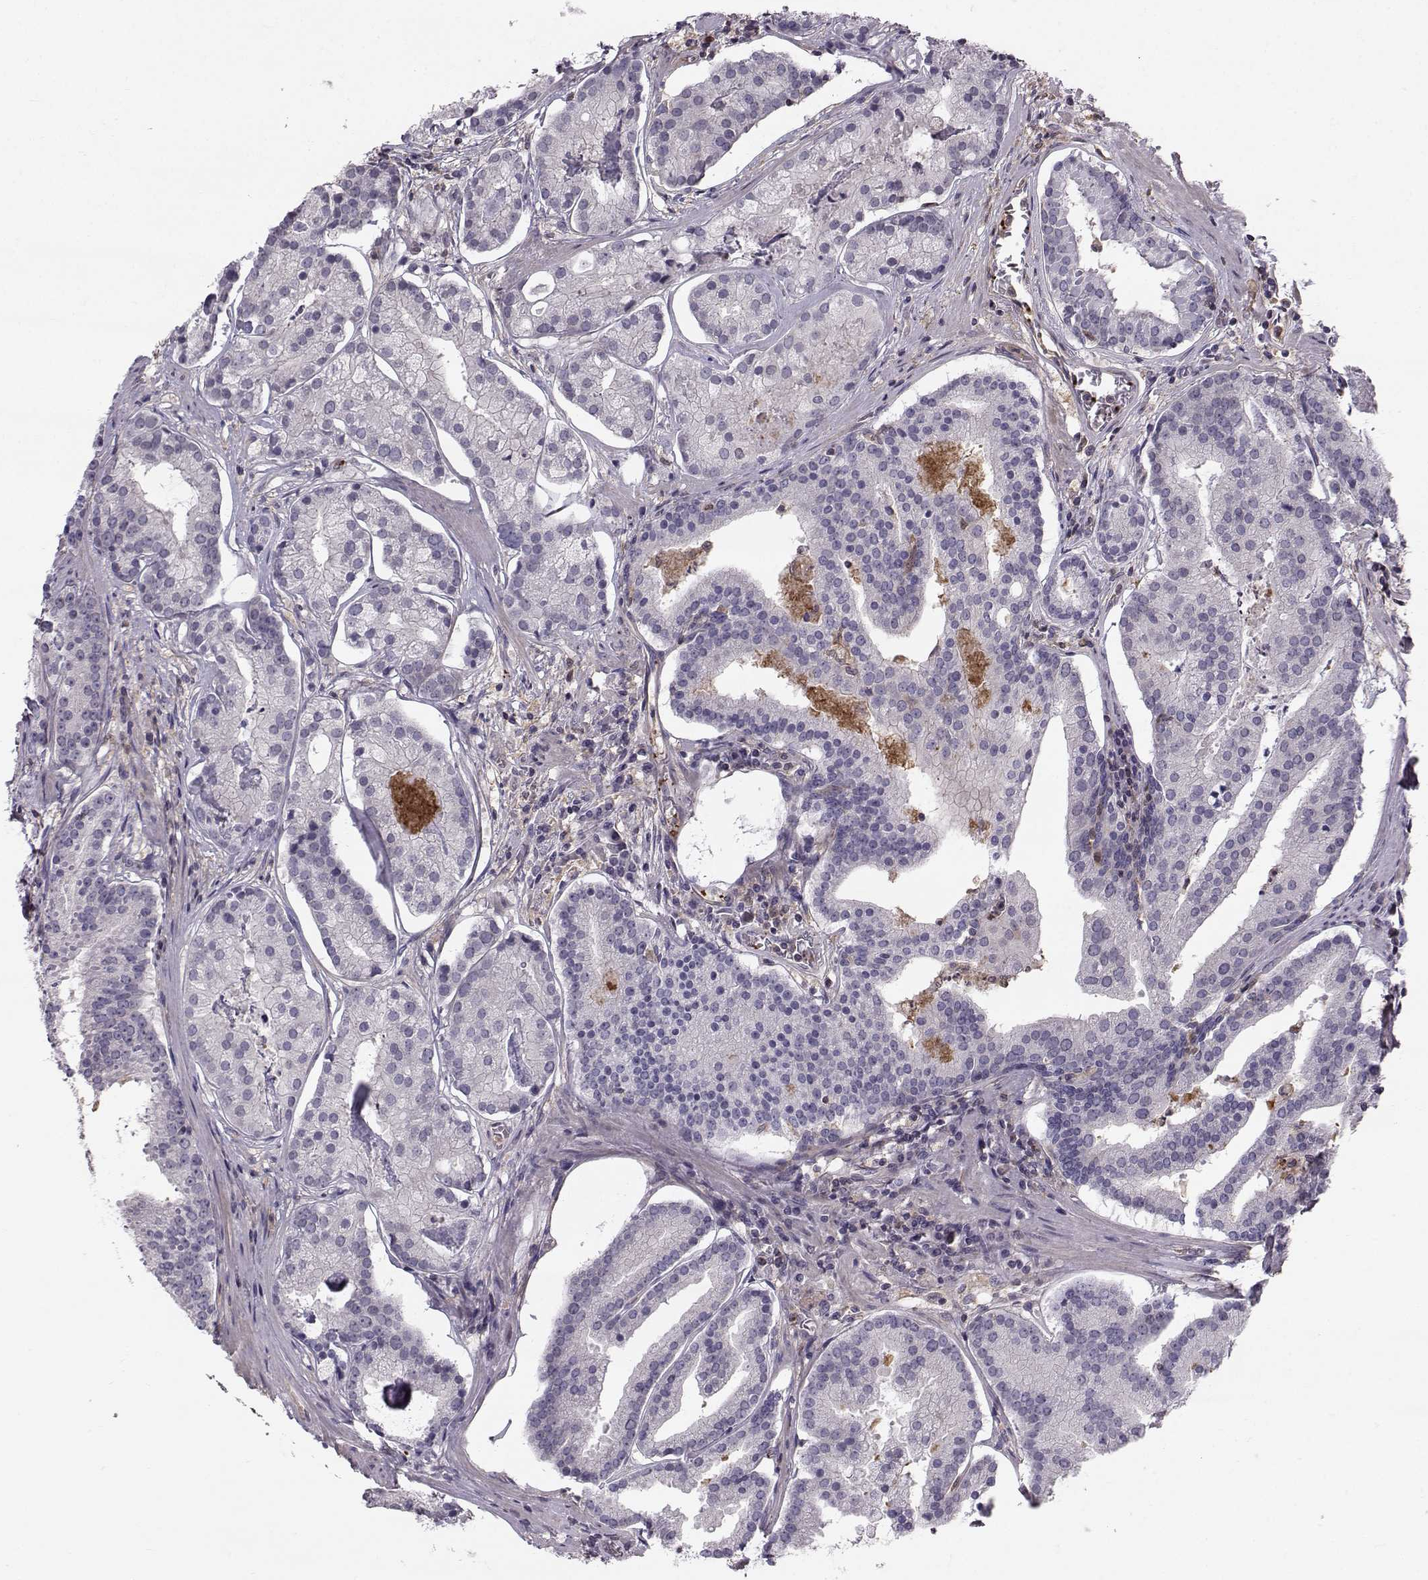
{"staining": {"intensity": "negative", "quantity": "none", "location": "none"}, "tissue": "prostate cancer", "cell_type": "Tumor cells", "image_type": "cancer", "snomed": [{"axis": "morphology", "description": "Adenocarcinoma, NOS"}, {"axis": "topography", "description": "Prostate and seminal vesicle, NOS"}, {"axis": "topography", "description": "Prostate"}], "caption": "The histopathology image shows no significant expression in tumor cells of adenocarcinoma (prostate).", "gene": "ASB16", "patient": {"sex": "male", "age": 44}}